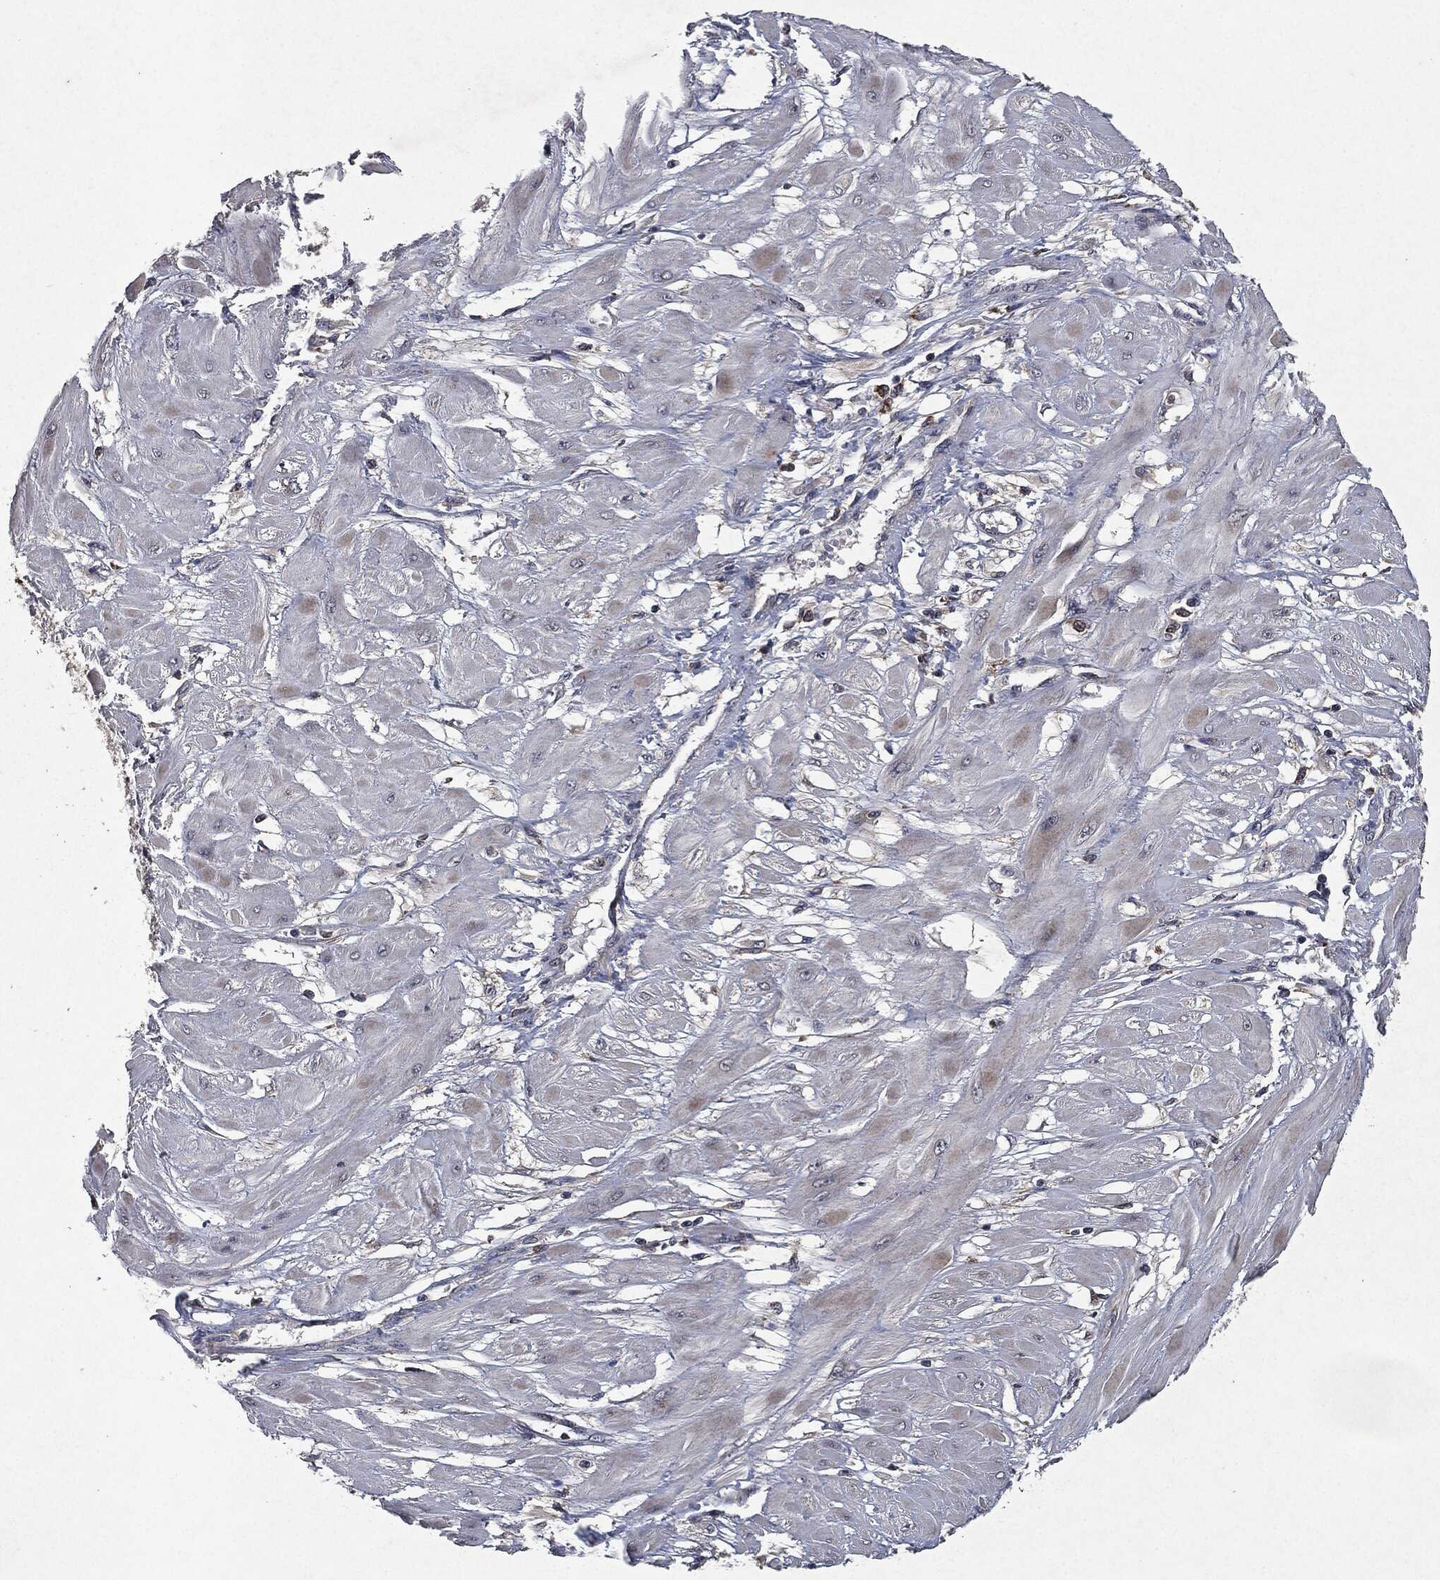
{"staining": {"intensity": "negative", "quantity": "none", "location": "none"}, "tissue": "cervical cancer", "cell_type": "Tumor cells", "image_type": "cancer", "snomed": [{"axis": "morphology", "description": "Squamous cell carcinoma, NOS"}, {"axis": "topography", "description": "Cervix"}], "caption": "The immunohistochemistry image has no significant positivity in tumor cells of cervical cancer (squamous cell carcinoma) tissue.", "gene": "SLC31A2", "patient": {"sex": "female", "age": 34}}